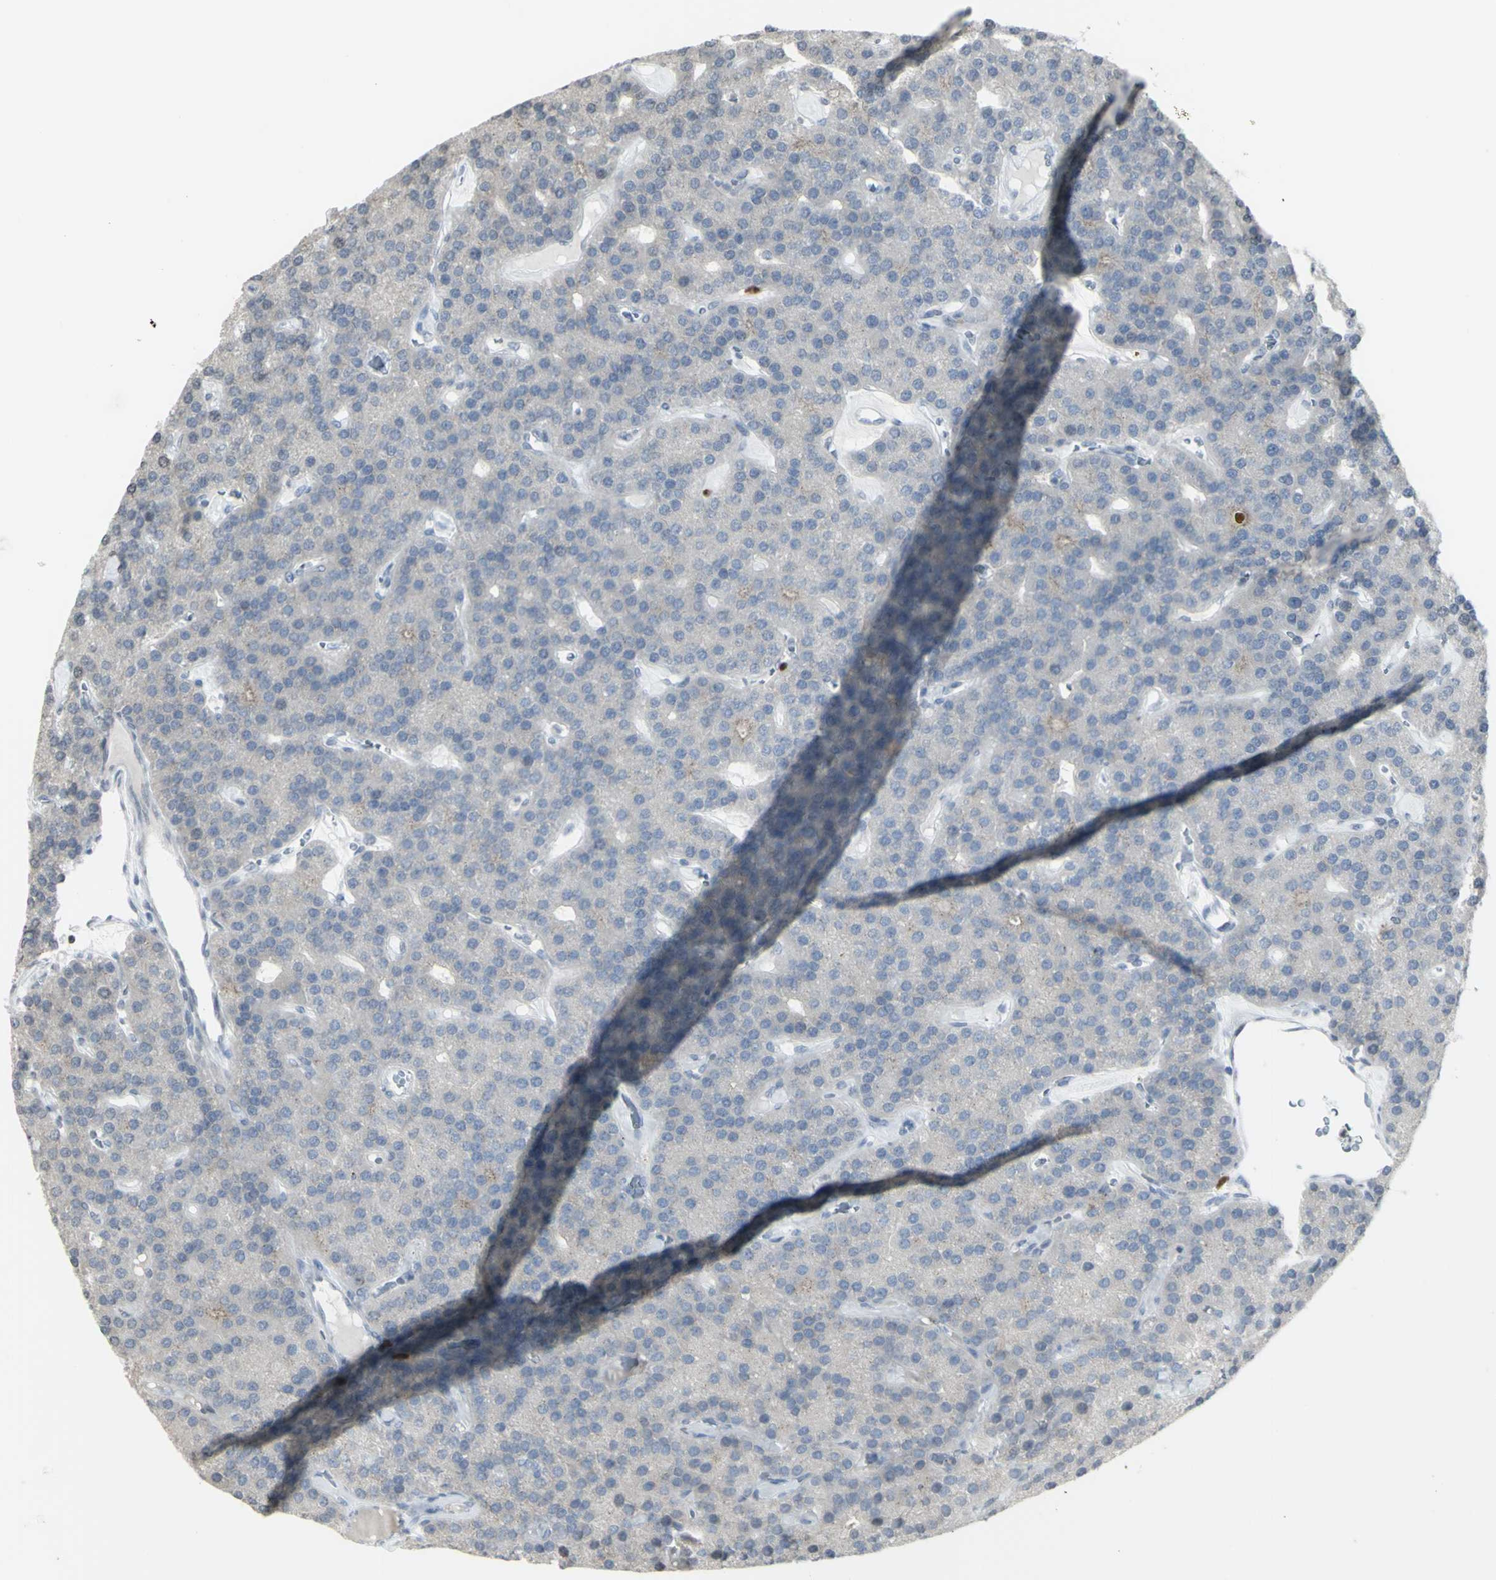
{"staining": {"intensity": "negative", "quantity": "none", "location": "none"}, "tissue": "parathyroid gland", "cell_type": "Glandular cells", "image_type": "normal", "snomed": [{"axis": "morphology", "description": "Normal tissue, NOS"}, {"axis": "morphology", "description": "Adenoma, NOS"}, {"axis": "topography", "description": "Parathyroid gland"}], "caption": "Human parathyroid gland stained for a protein using immunohistochemistry (IHC) demonstrates no staining in glandular cells.", "gene": "MUC5AC", "patient": {"sex": "female", "age": 86}}